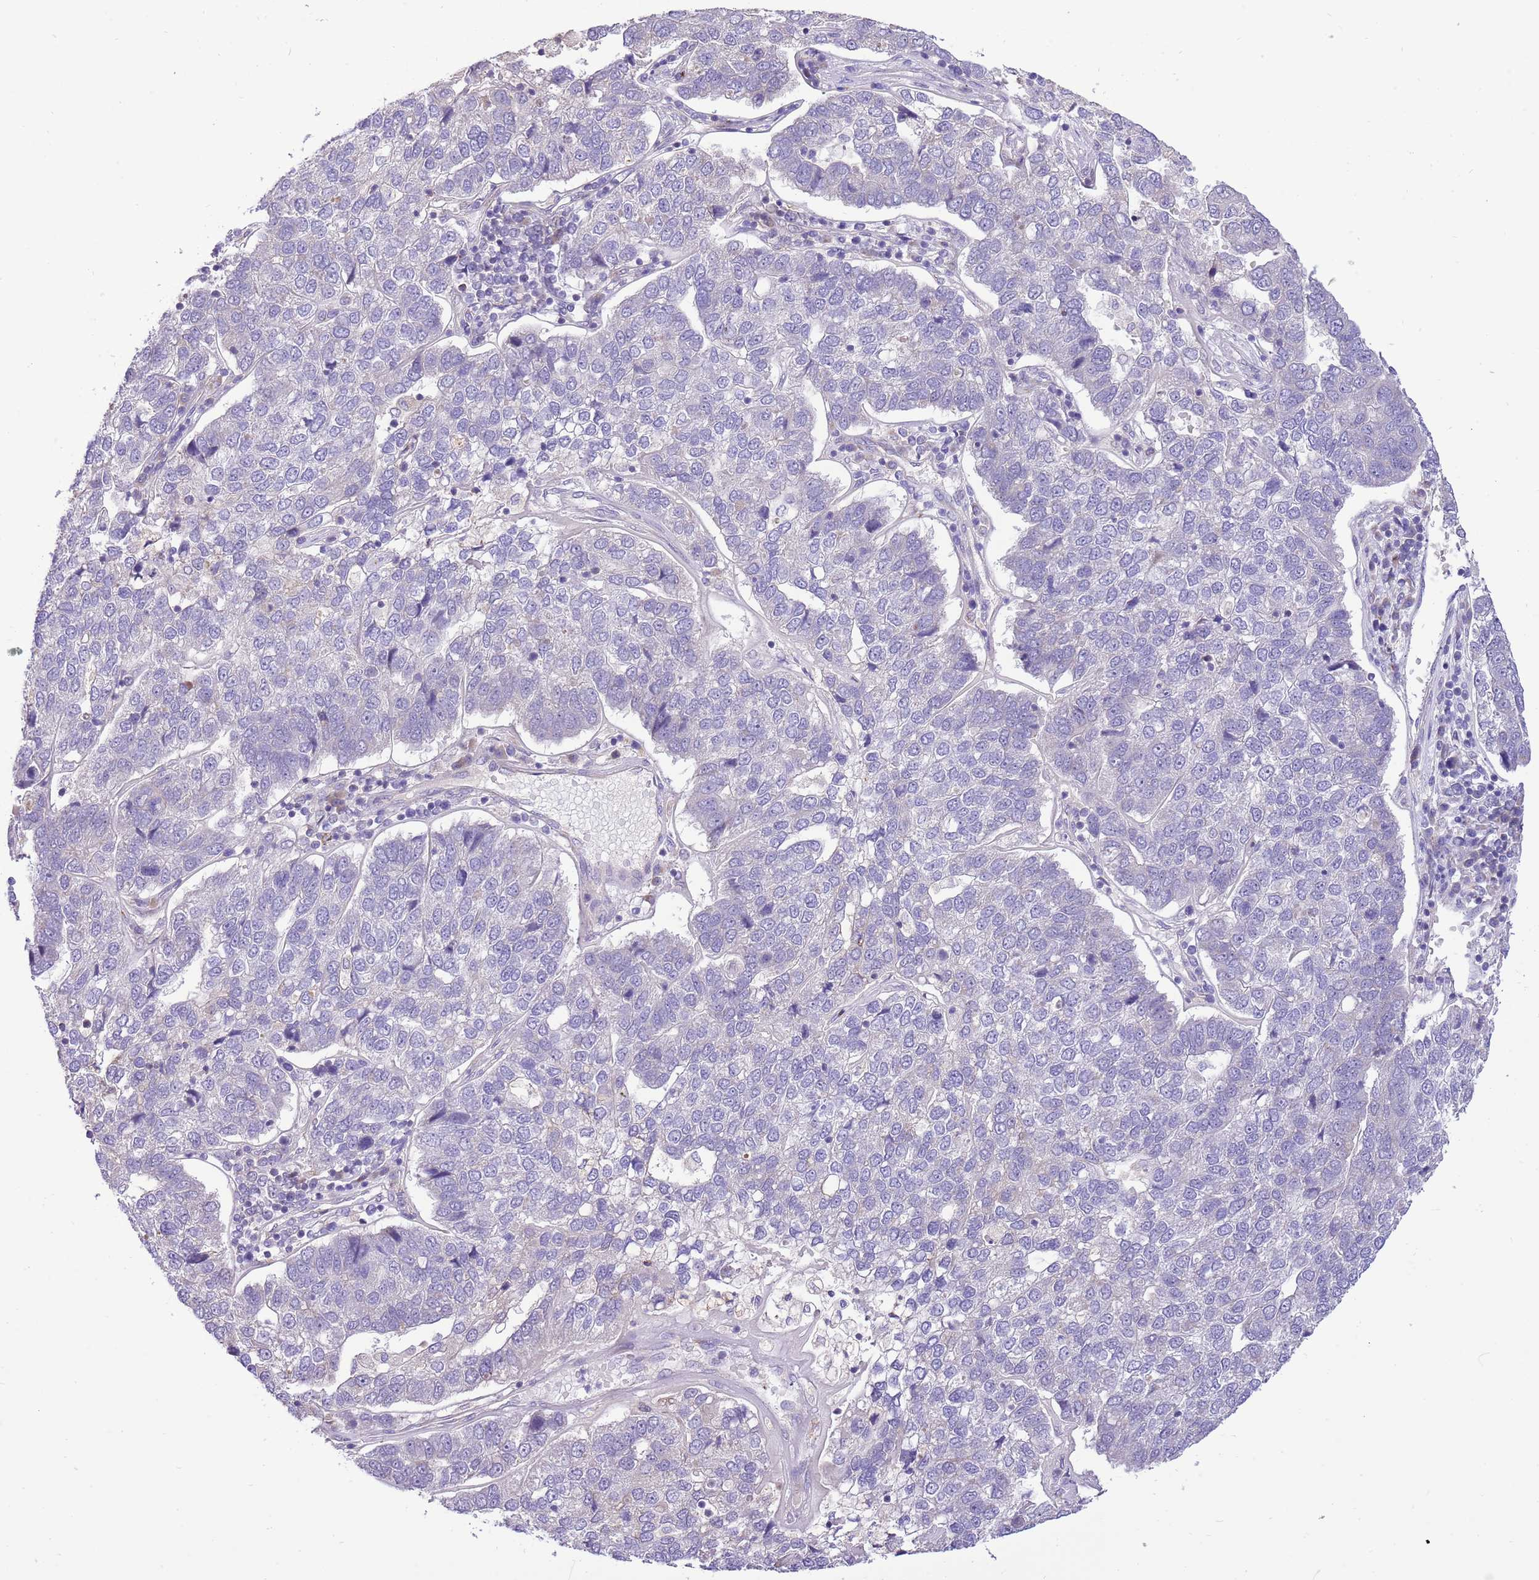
{"staining": {"intensity": "moderate", "quantity": "<25%", "location": "cytoplasmic/membranous"}, "tissue": "pancreatic cancer", "cell_type": "Tumor cells", "image_type": "cancer", "snomed": [{"axis": "morphology", "description": "Adenocarcinoma, NOS"}, {"axis": "topography", "description": "Pancreas"}], "caption": "Adenocarcinoma (pancreatic) stained with a protein marker reveals moderate staining in tumor cells.", "gene": "COX17", "patient": {"sex": "female", "age": 61}}